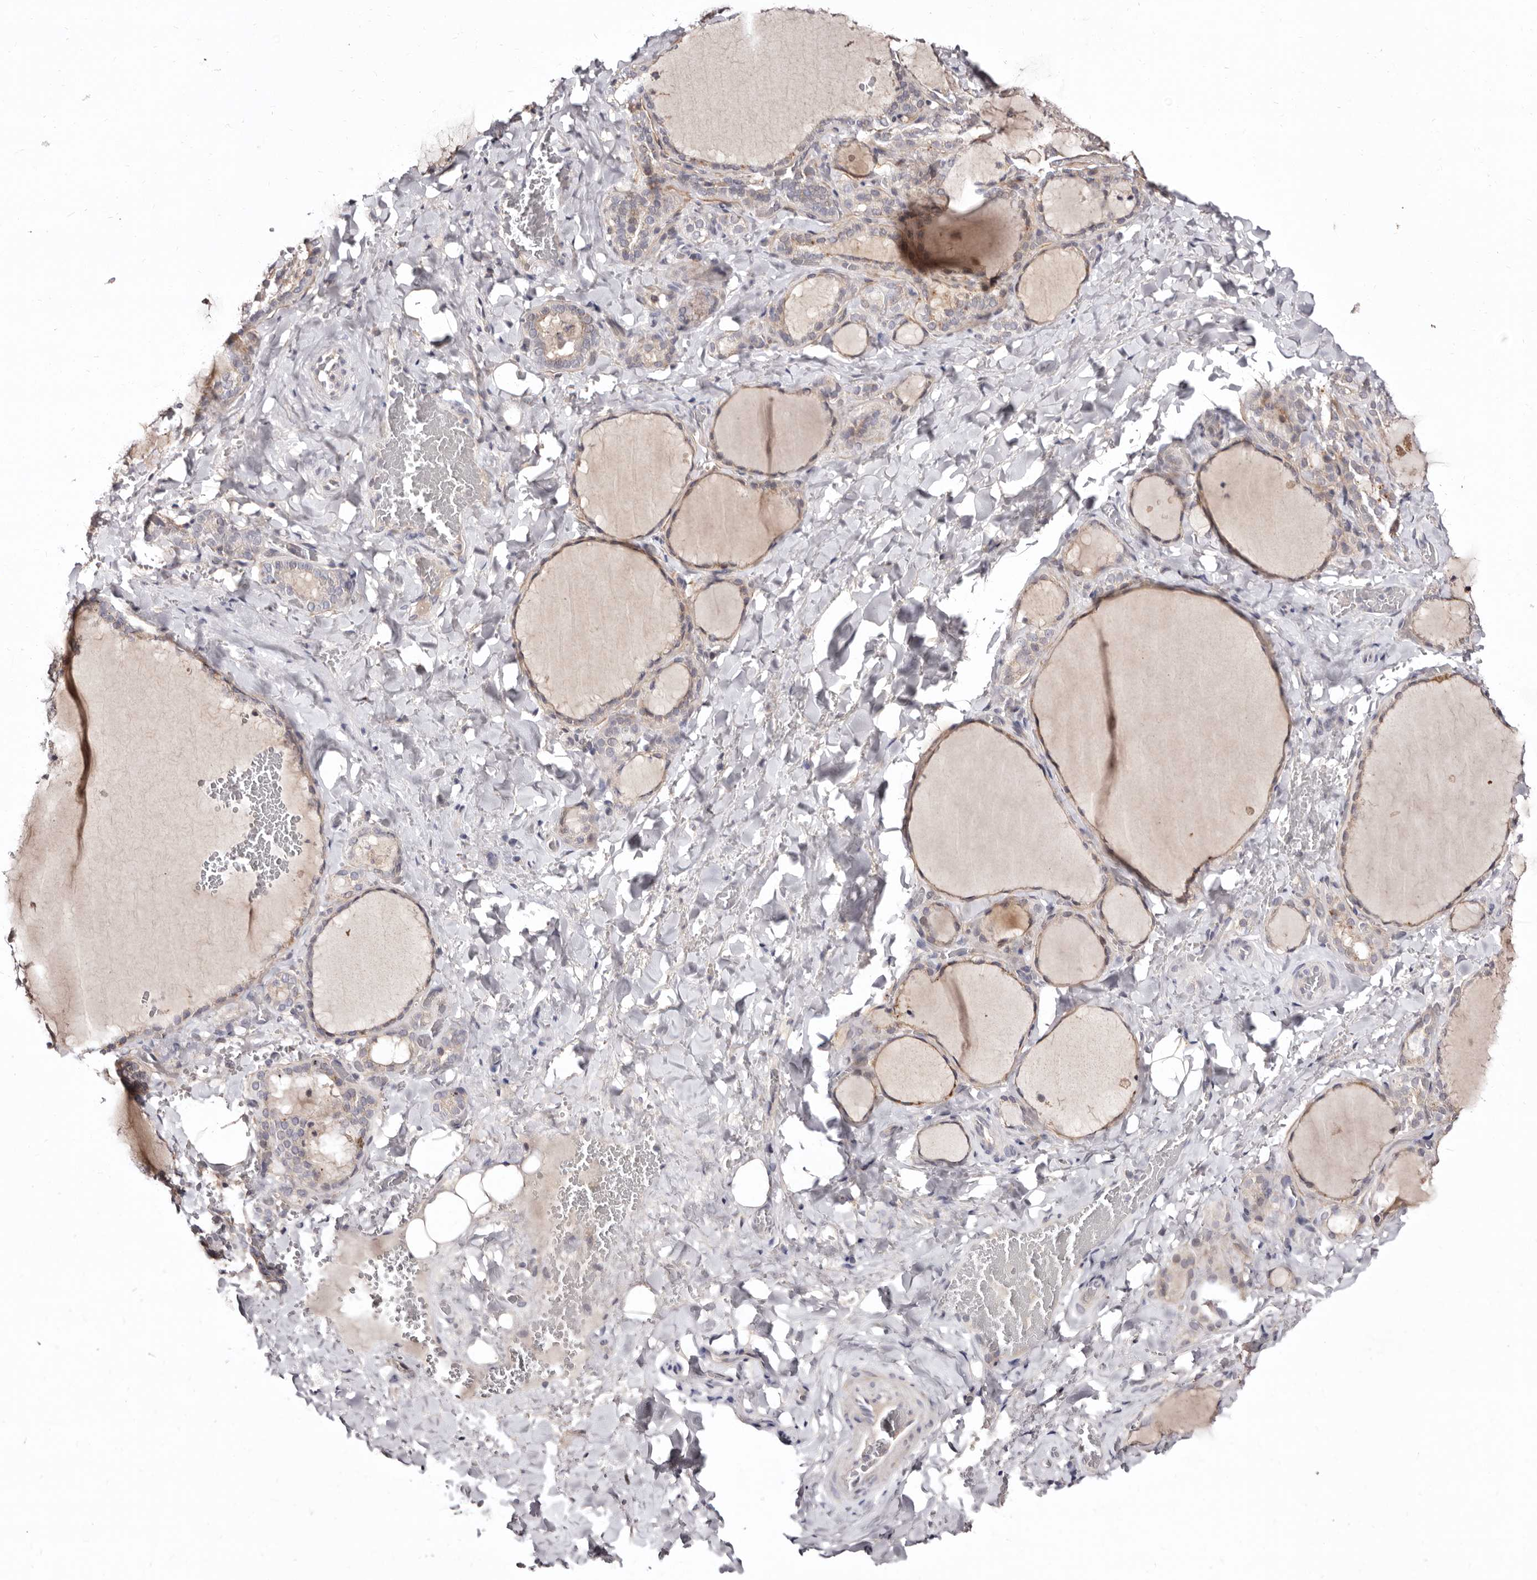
{"staining": {"intensity": "weak", "quantity": "25%-75%", "location": "cytoplasmic/membranous"}, "tissue": "thyroid gland", "cell_type": "Glandular cells", "image_type": "normal", "snomed": [{"axis": "morphology", "description": "Normal tissue, NOS"}, {"axis": "topography", "description": "Thyroid gland"}], "caption": "Immunohistochemistry histopathology image of benign thyroid gland stained for a protein (brown), which exhibits low levels of weak cytoplasmic/membranous staining in approximately 25%-75% of glandular cells.", "gene": "CDCA8", "patient": {"sex": "female", "age": 22}}